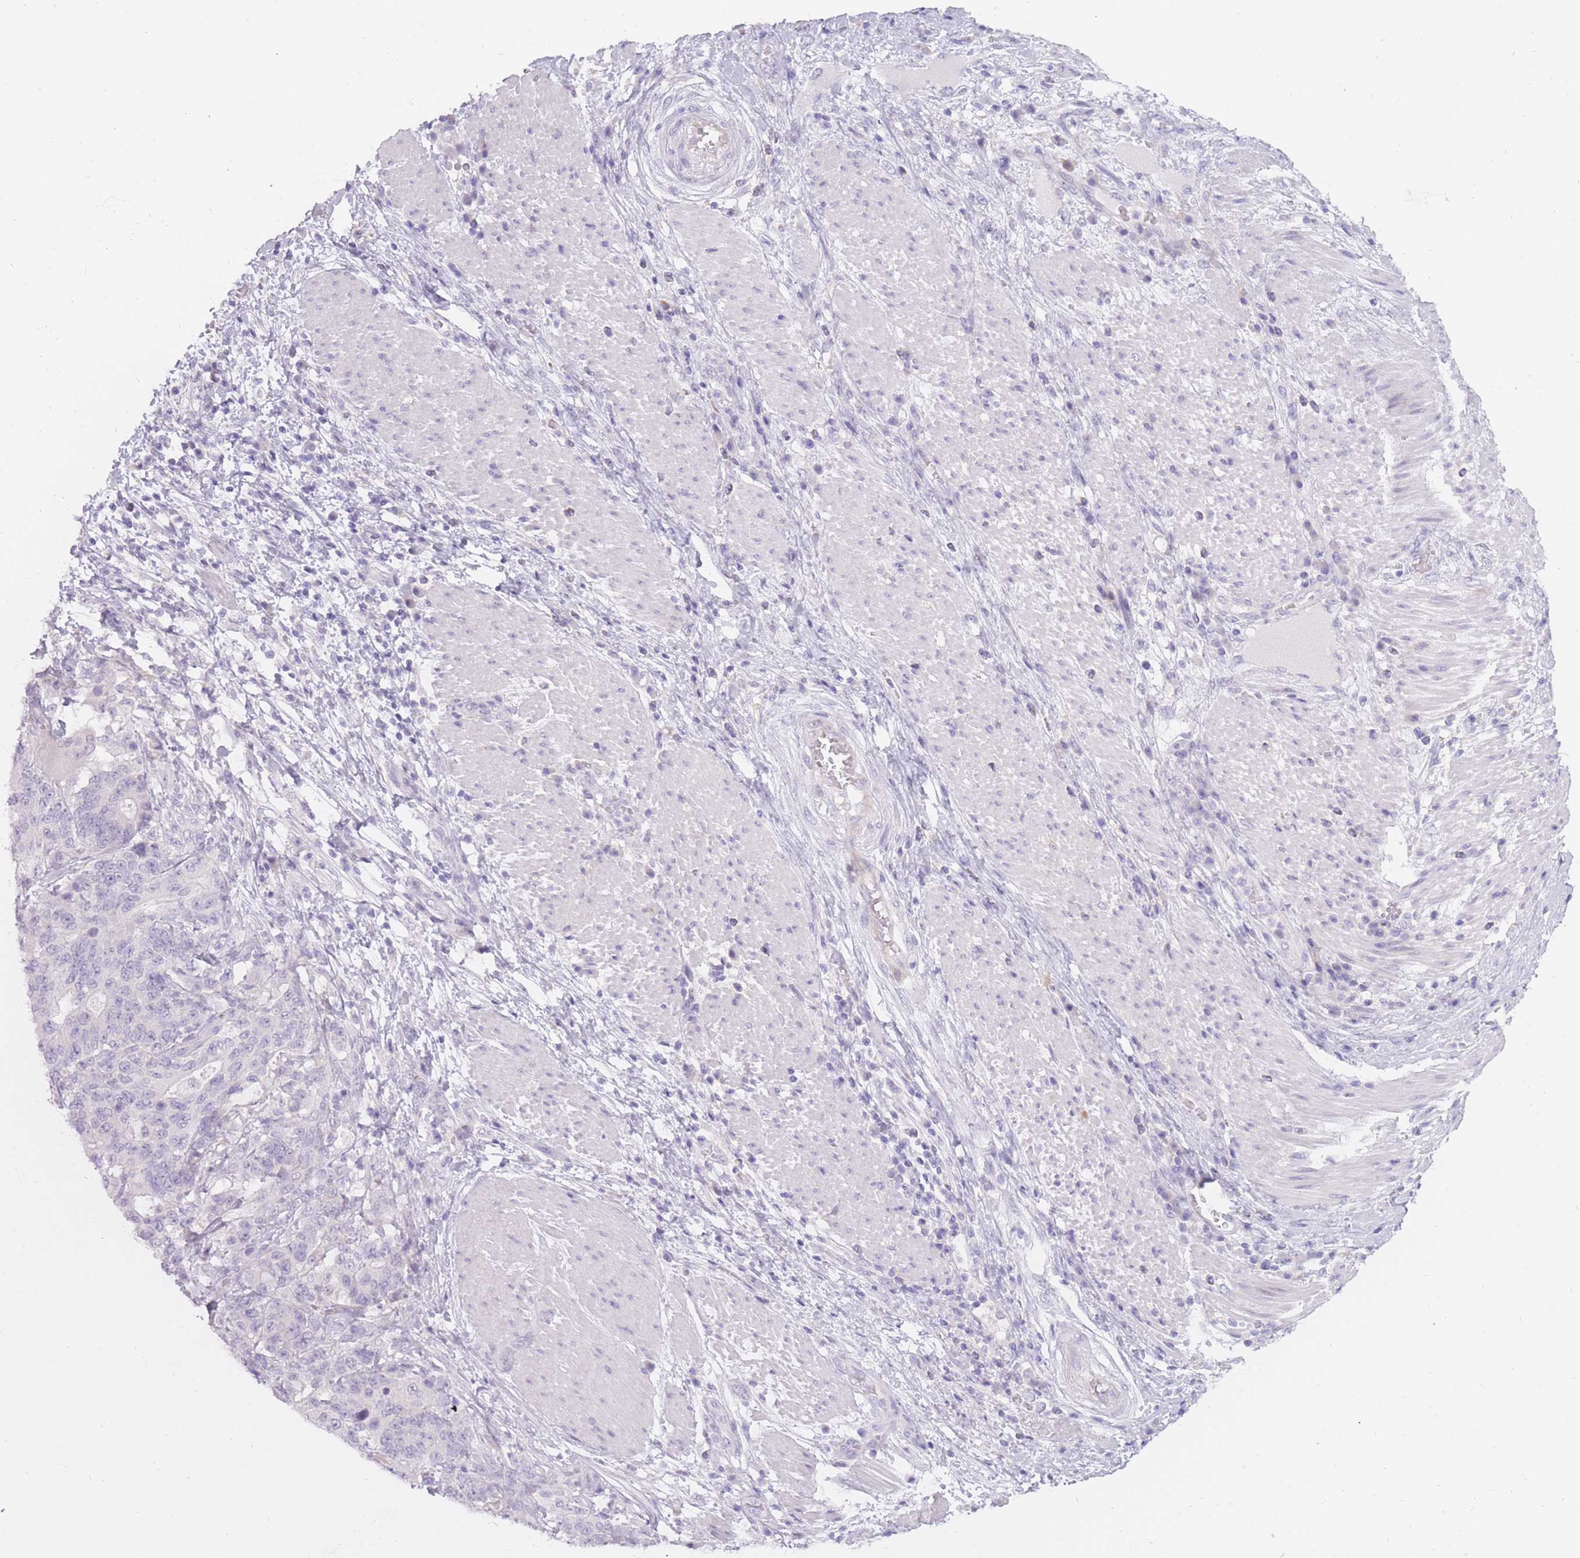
{"staining": {"intensity": "negative", "quantity": "none", "location": "none"}, "tissue": "stomach cancer", "cell_type": "Tumor cells", "image_type": "cancer", "snomed": [{"axis": "morphology", "description": "Normal tissue, NOS"}, {"axis": "morphology", "description": "Adenocarcinoma, NOS"}, {"axis": "topography", "description": "Stomach"}], "caption": "DAB (3,3'-diaminobenzidine) immunohistochemical staining of human adenocarcinoma (stomach) shows no significant staining in tumor cells.", "gene": "BDKRB2", "patient": {"sex": "female", "age": 64}}